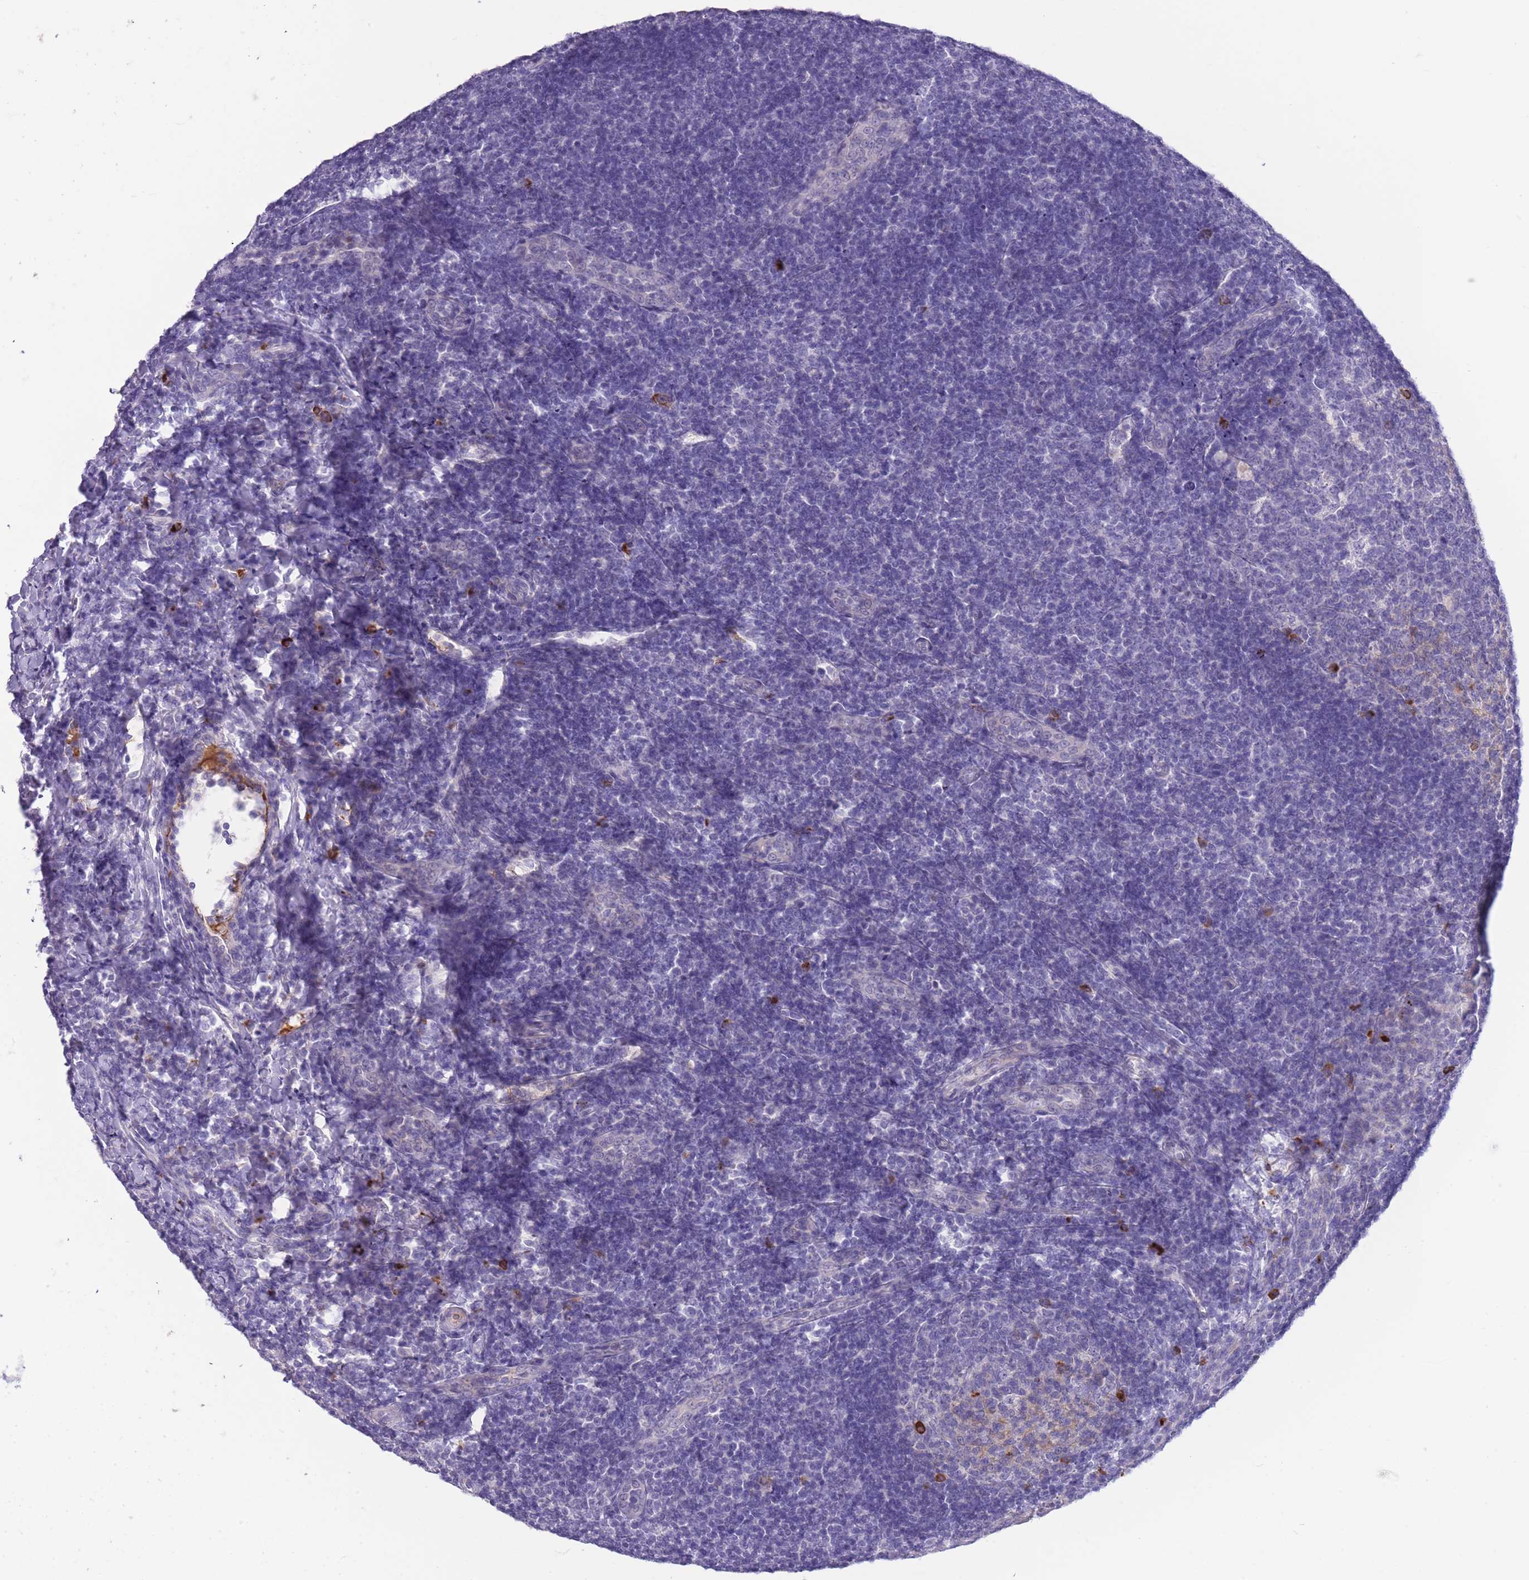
{"staining": {"intensity": "strong", "quantity": "<25%", "location": "cytoplasmic/membranous"}, "tissue": "tonsil", "cell_type": "Germinal center cells", "image_type": "normal", "snomed": [{"axis": "morphology", "description": "Normal tissue, NOS"}, {"axis": "topography", "description": "Tonsil"}], "caption": "Human tonsil stained with a protein marker demonstrates strong staining in germinal center cells.", "gene": "ASAP3", "patient": {"sex": "male", "age": 17}}